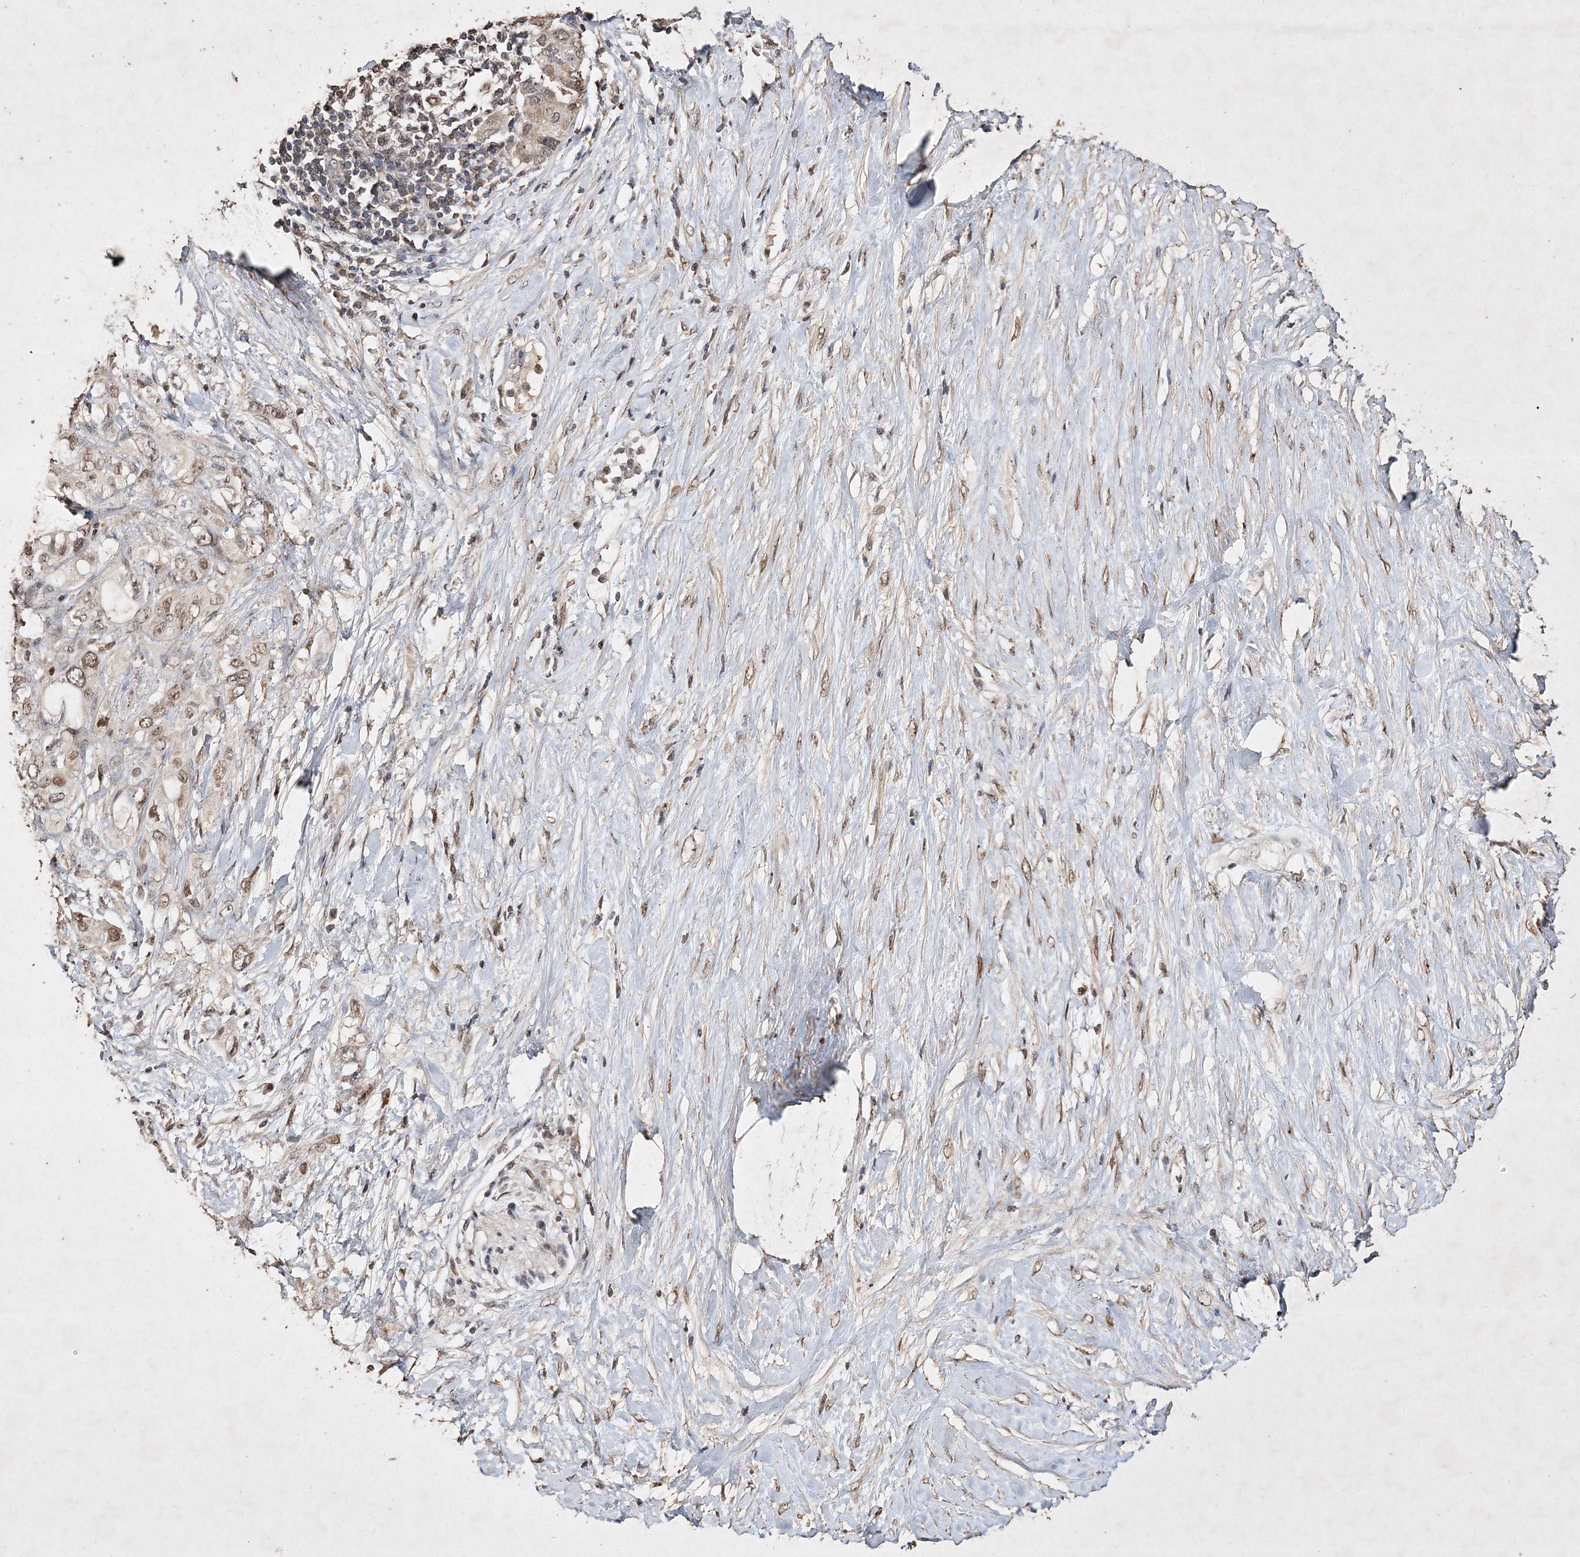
{"staining": {"intensity": "weak", "quantity": ">75%", "location": "nuclear"}, "tissue": "pancreatic cancer", "cell_type": "Tumor cells", "image_type": "cancer", "snomed": [{"axis": "morphology", "description": "Adenocarcinoma, NOS"}, {"axis": "topography", "description": "Pancreas"}], "caption": "High-magnification brightfield microscopy of pancreatic cancer stained with DAB (brown) and counterstained with hematoxylin (blue). tumor cells exhibit weak nuclear positivity is present in about>75% of cells. The staining is performed using DAB (3,3'-diaminobenzidine) brown chromogen to label protein expression. The nuclei are counter-stained blue using hematoxylin.", "gene": "C3orf38", "patient": {"sex": "female", "age": 56}}